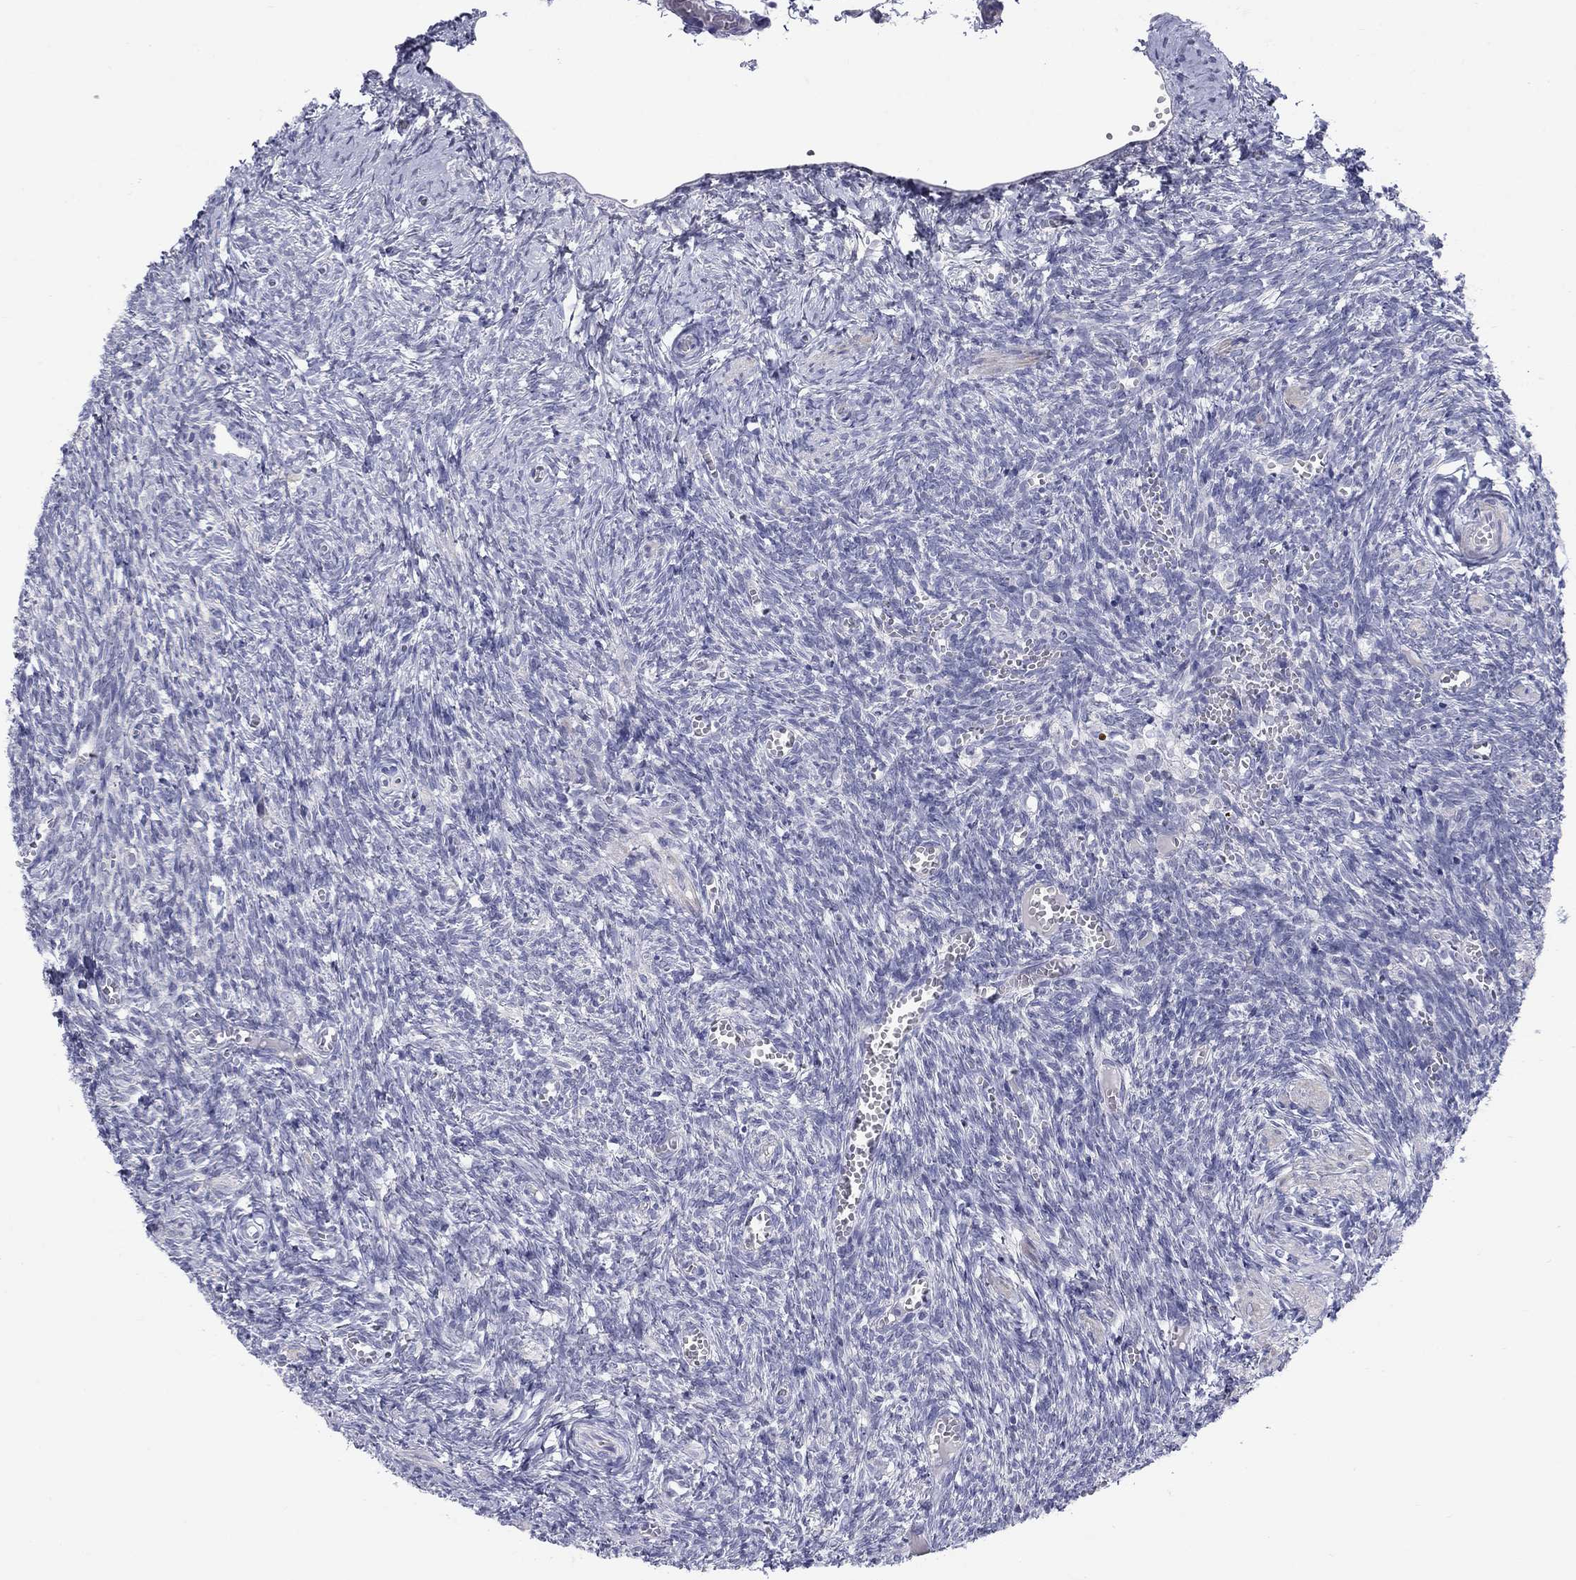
{"staining": {"intensity": "negative", "quantity": "none", "location": "none"}, "tissue": "ovary", "cell_type": "Follicle cells", "image_type": "normal", "snomed": [{"axis": "morphology", "description": "Normal tissue, NOS"}, {"axis": "topography", "description": "Ovary"}], "caption": "High power microscopy image of an IHC micrograph of benign ovary, revealing no significant positivity in follicle cells. (DAB immunohistochemistry visualized using brightfield microscopy, high magnification).", "gene": "CACNA1A", "patient": {"sex": "female", "age": 43}}